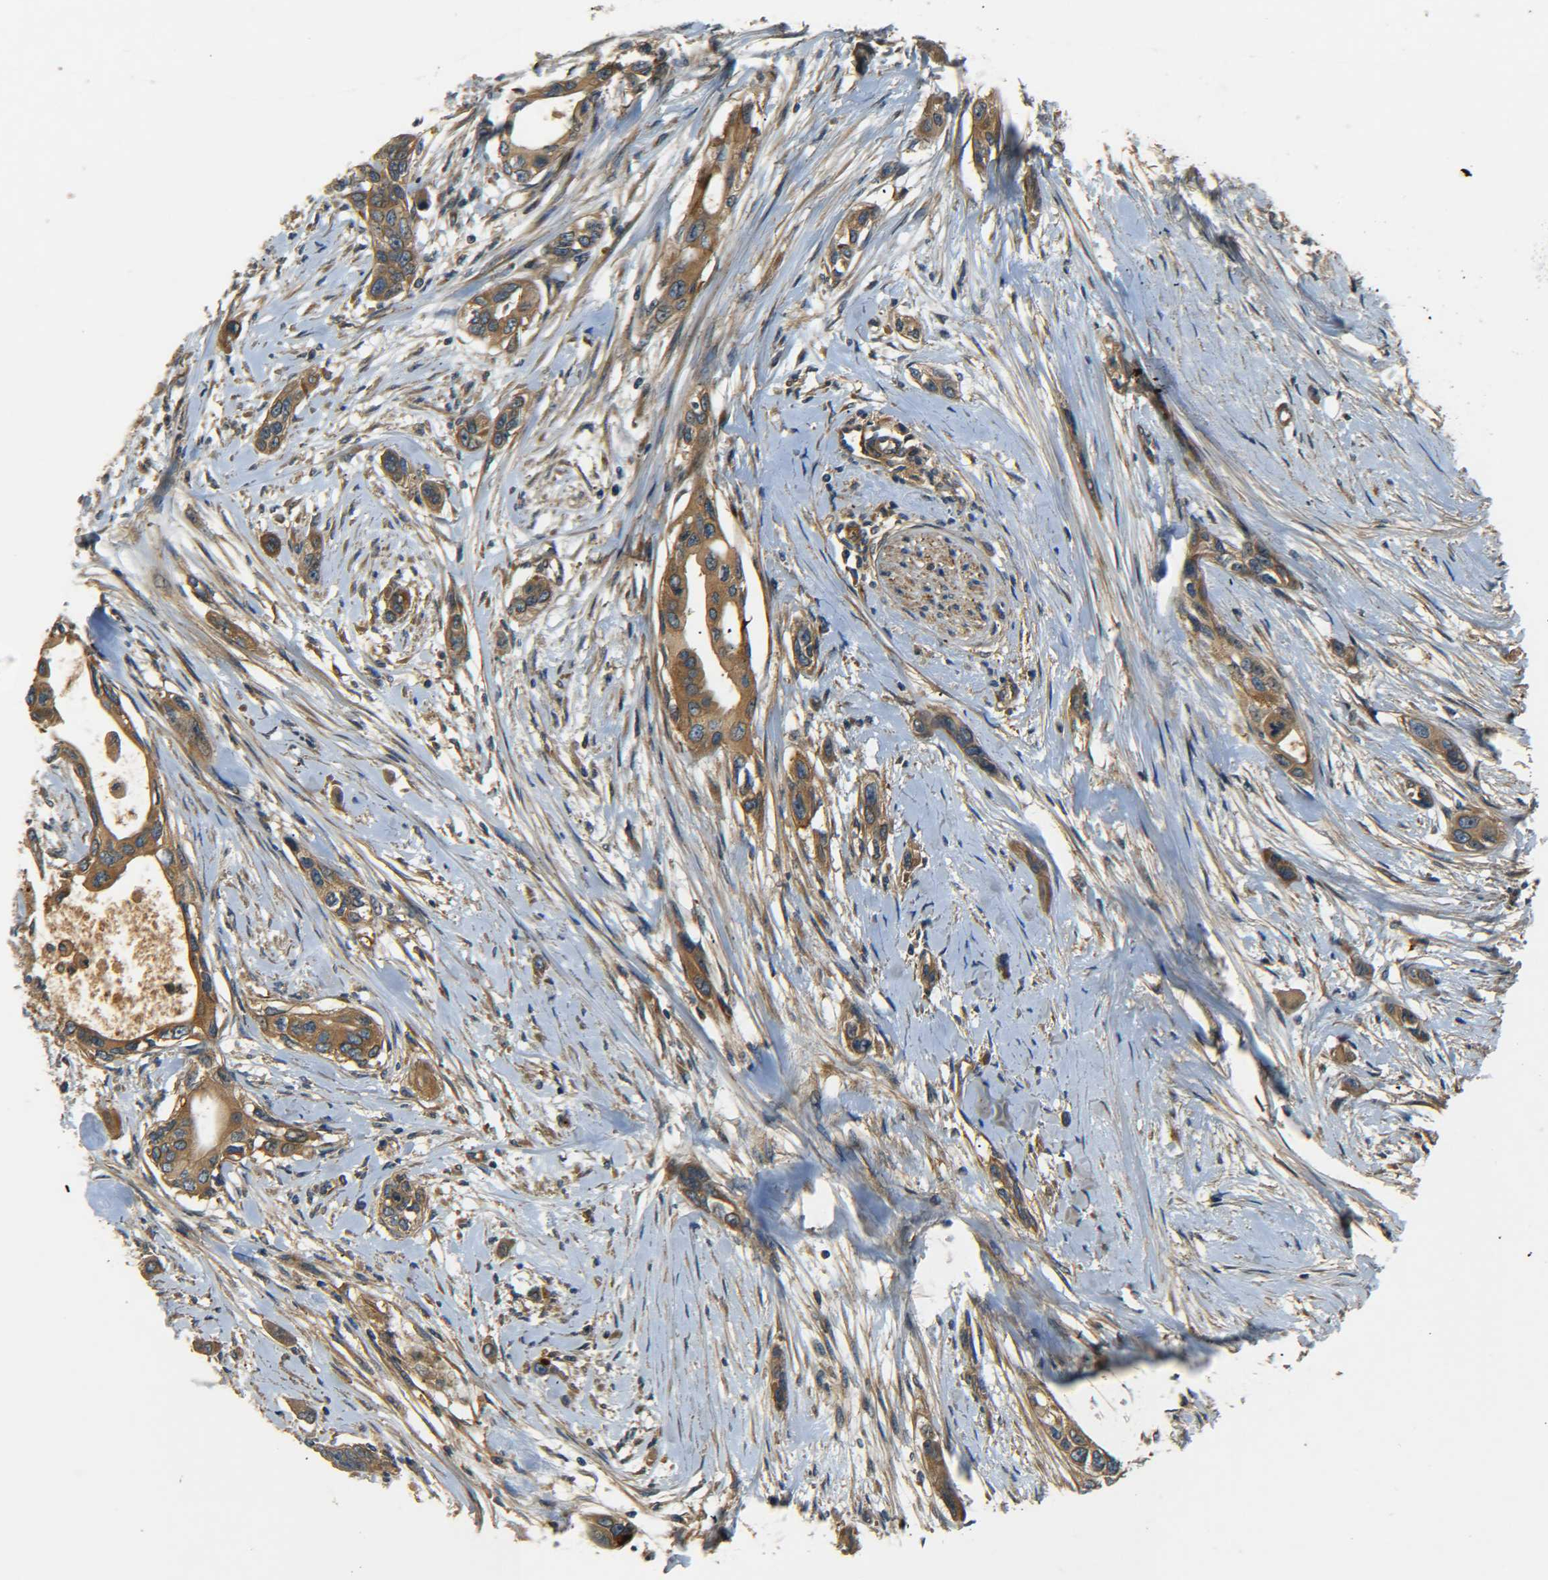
{"staining": {"intensity": "moderate", "quantity": ">75%", "location": "cytoplasmic/membranous"}, "tissue": "pancreatic cancer", "cell_type": "Tumor cells", "image_type": "cancer", "snomed": [{"axis": "morphology", "description": "Adenocarcinoma, NOS"}, {"axis": "topography", "description": "Pancreas"}], "caption": "This image reveals immunohistochemistry staining of human pancreatic cancer, with medium moderate cytoplasmic/membranous staining in approximately >75% of tumor cells.", "gene": "LRCH3", "patient": {"sex": "female", "age": 60}}